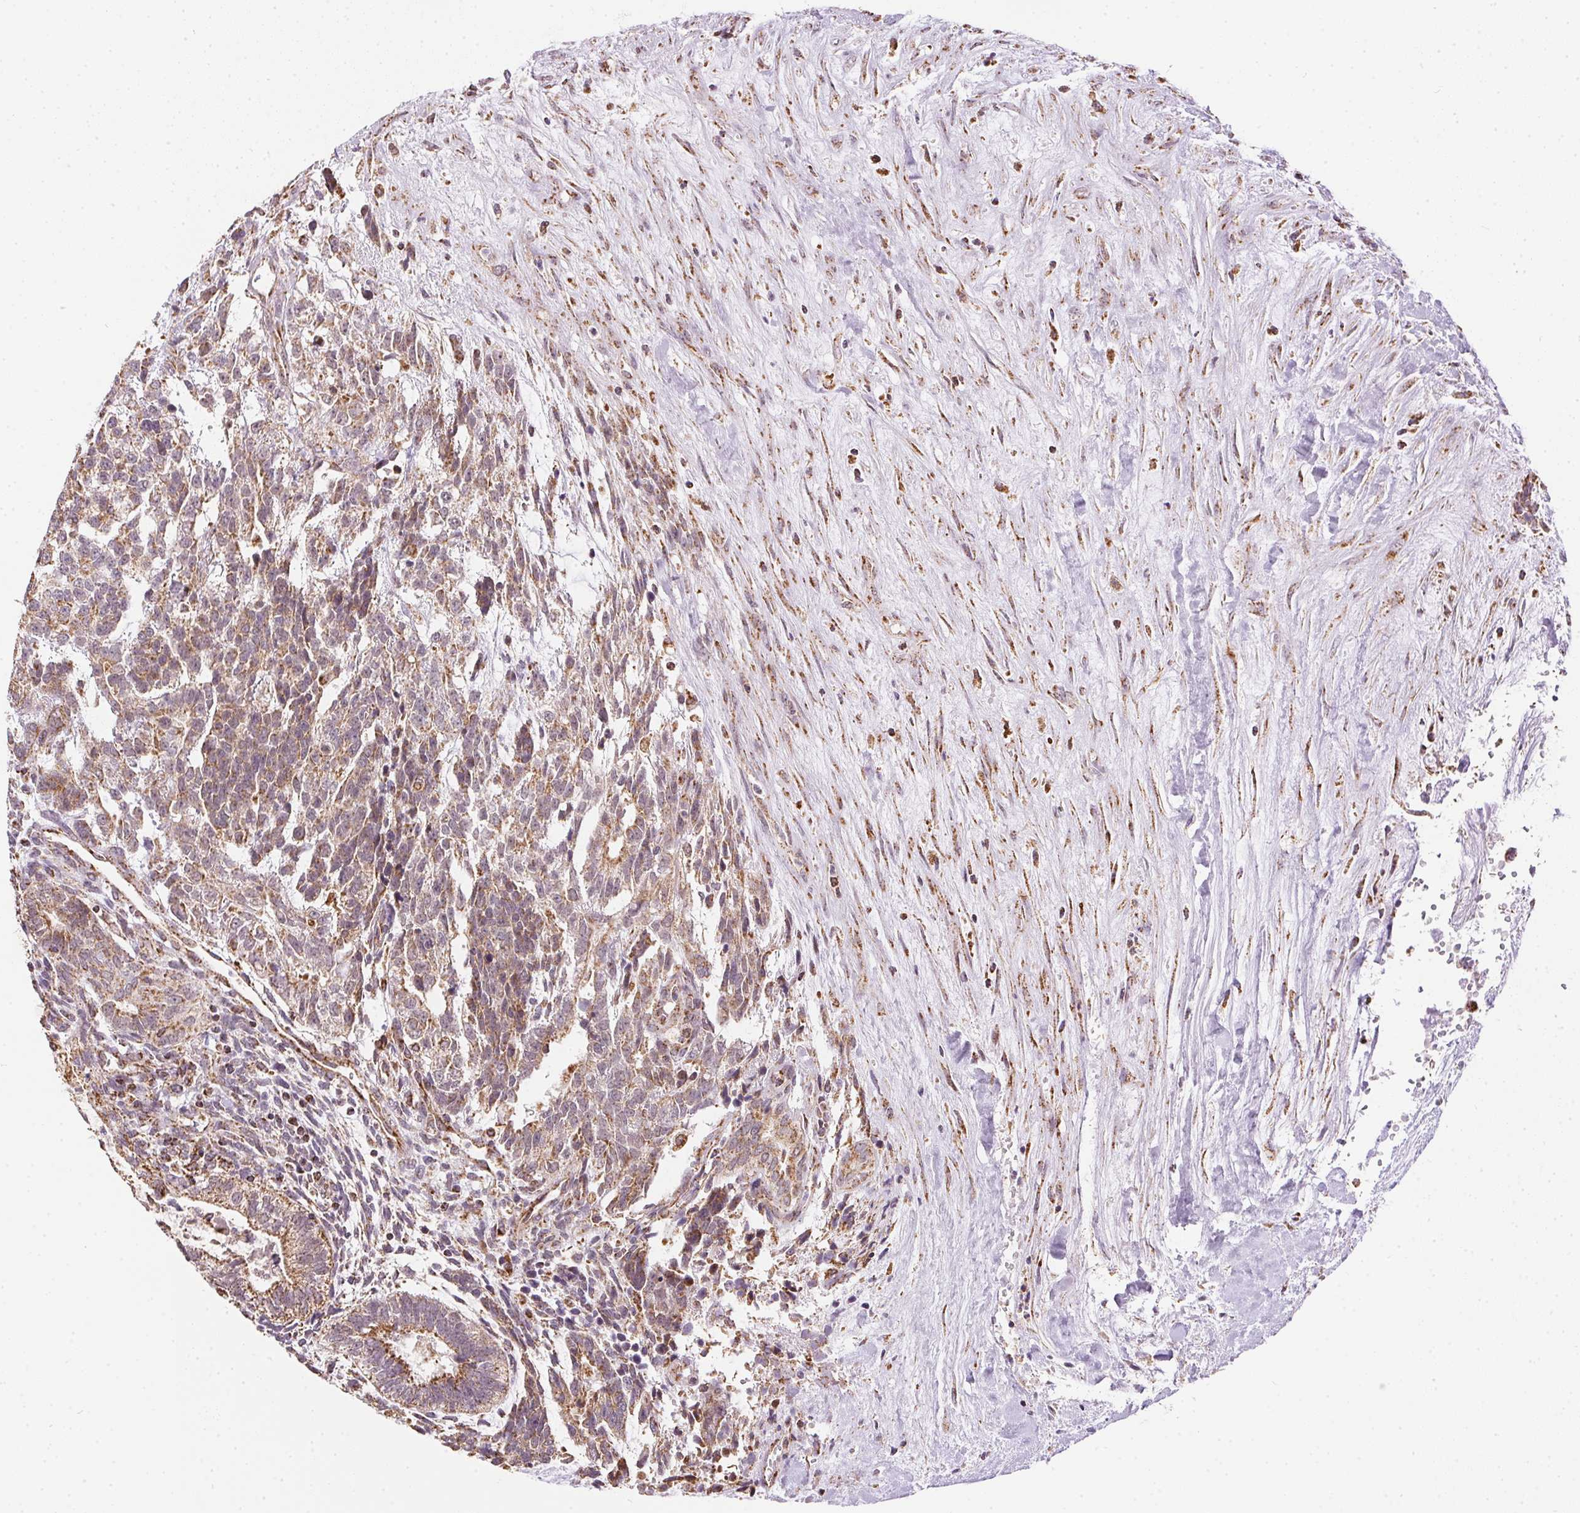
{"staining": {"intensity": "moderate", "quantity": ">75%", "location": "cytoplasmic/membranous"}, "tissue": "testis cancer", "cell_type": "Tumor cells", "image_type": "cancer", "snomed": [{"axis": "morphology", "description": "Carcinoma, Embryonal, NOS"}, {"axis": "topography", "description": "Testis"}], "caption": "Testis embryonal carcinoma stained with a protein marker displays moderate staining in tumor cells.", "gene": "MAPK11", "patient": {"sex": "male", "age": 23}}